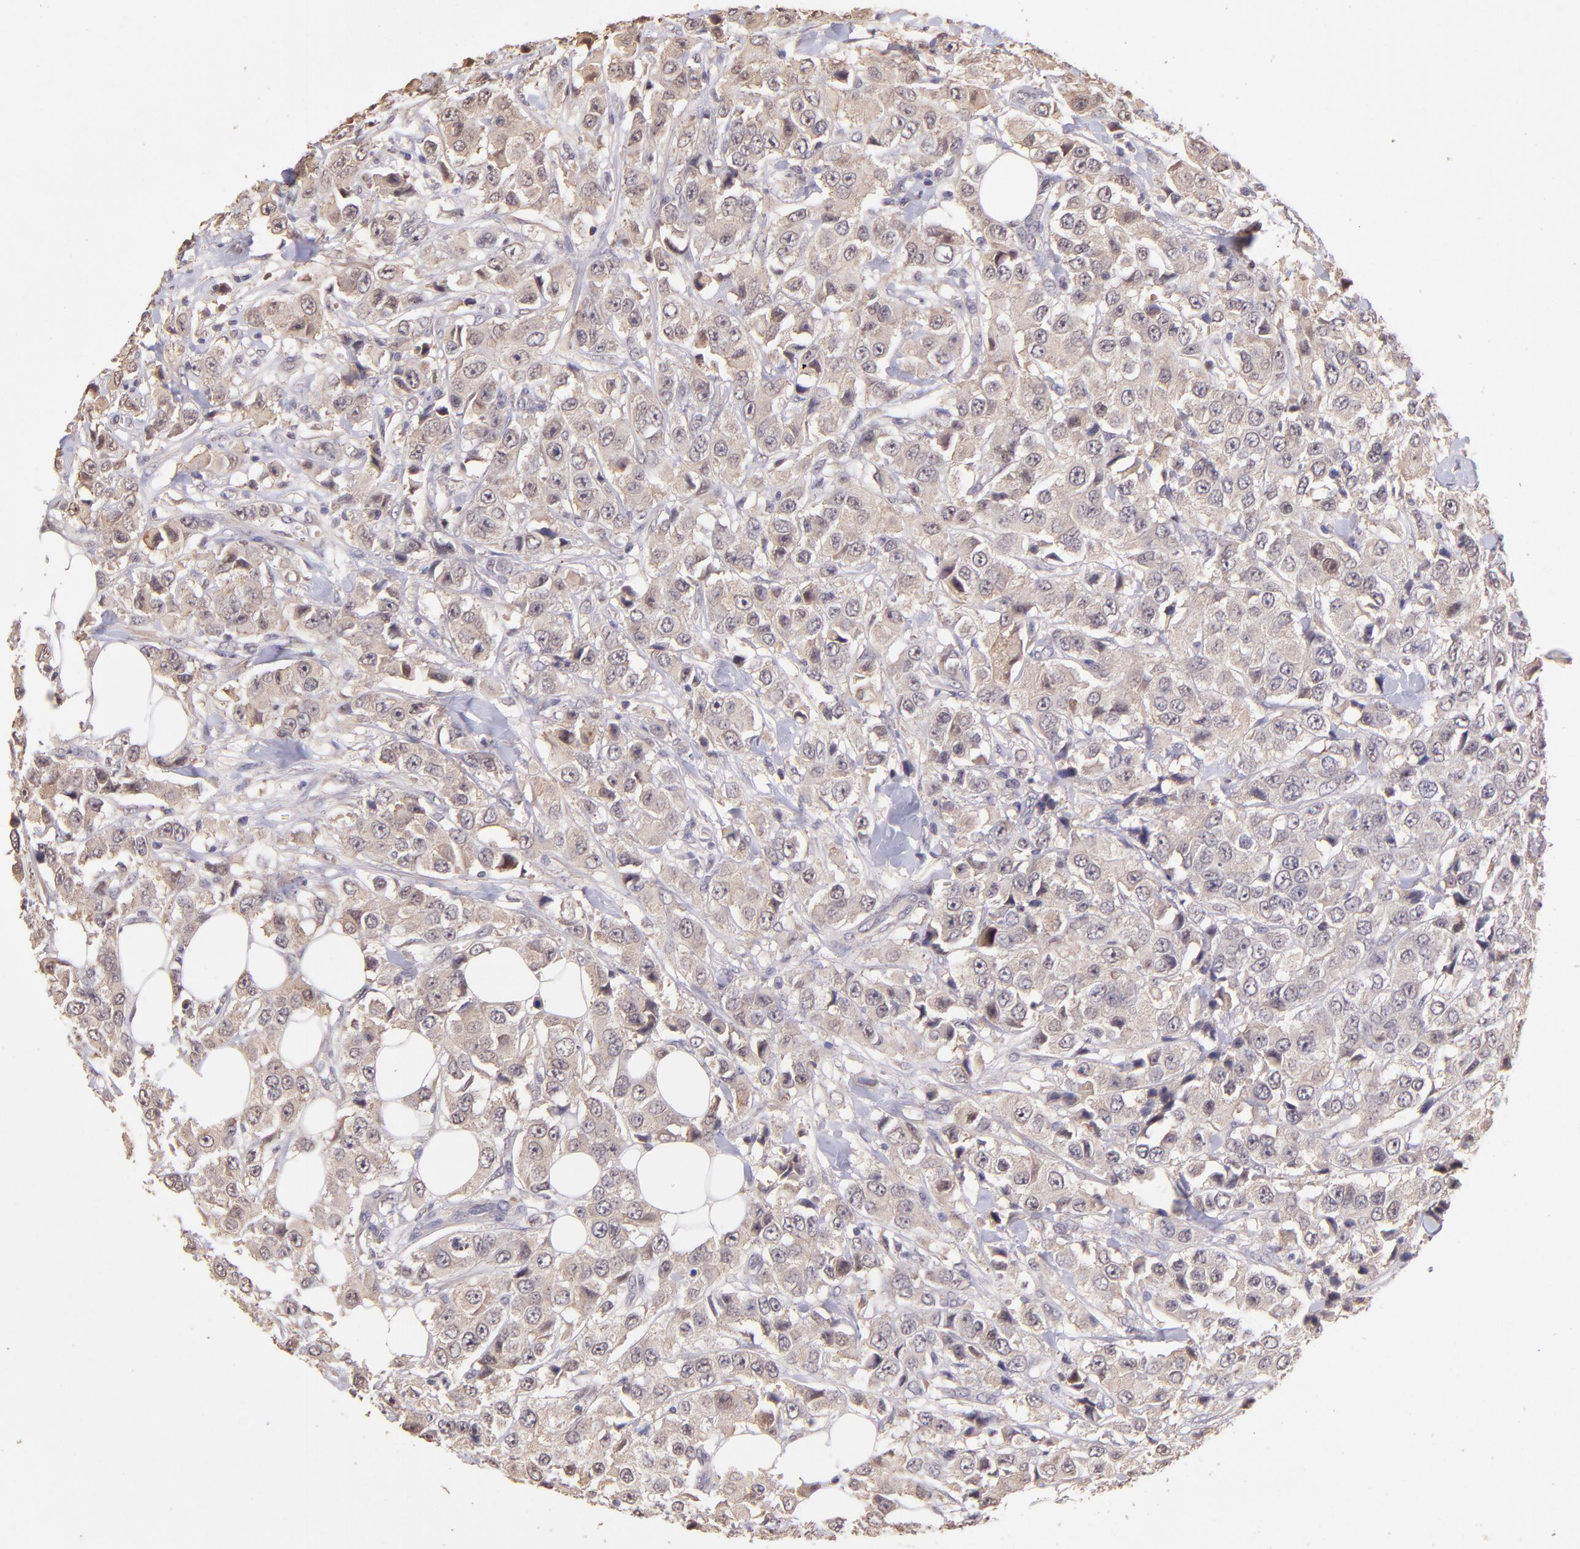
{"staining": {"intensity": "weak", "quantity": ">75%", "location": "cytoplasmic/membranous"}, "tissue": "breast cancer", "cell_type": "Tumor cells", "image_type": "cancer", "snomed": [{"axis": "morphology", "description": "Duct carcinoma"}, {"axis": "topography", "description": "Breast"}], "caption": "High-power microscopy captured an immunohistochemistry (IHC) histopathology image of invasive ductal carcinoma (breast), revealing weak cytoplasmic/membranous staining in about >75% of tumor cells.", "gene": "RNASEL", "patient": {"sex": "female", "age": 58}}